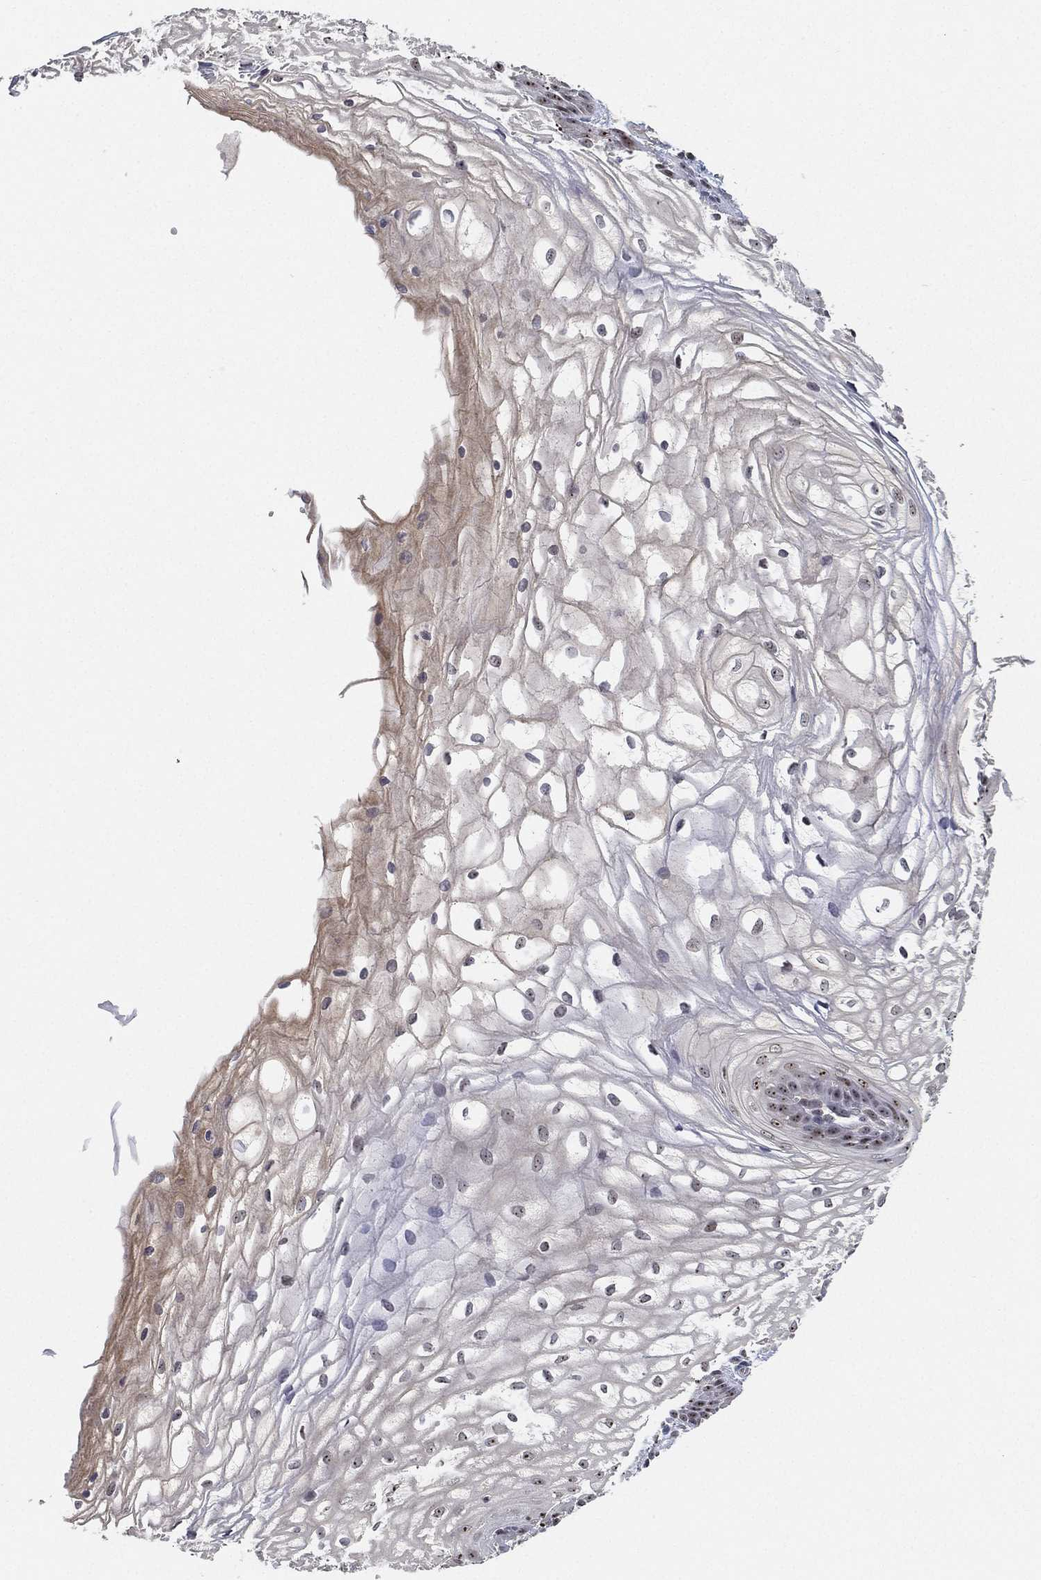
{"staining": {"intensity": "strong", "quantity": "<25%", "location": "nuclear"}, "tissue": "vagina", "cell_type": "Squamous epithelial cells", "image_type": "normal", "snomed": [{"axis": "morphology", "description": "Normal tissue, NOS"}, {"axis": "topography", "description": "Vagina"}], "caption": "DAB (3,3'-diaminobenzidine) immunohistochemical staining of benign human vagina demonstrates strong nuclear protein expression in approximately <25% of squamous epithelial cells.", "gene": "PPP1R16B", "patient": {"sex": "female", "age": 34}}